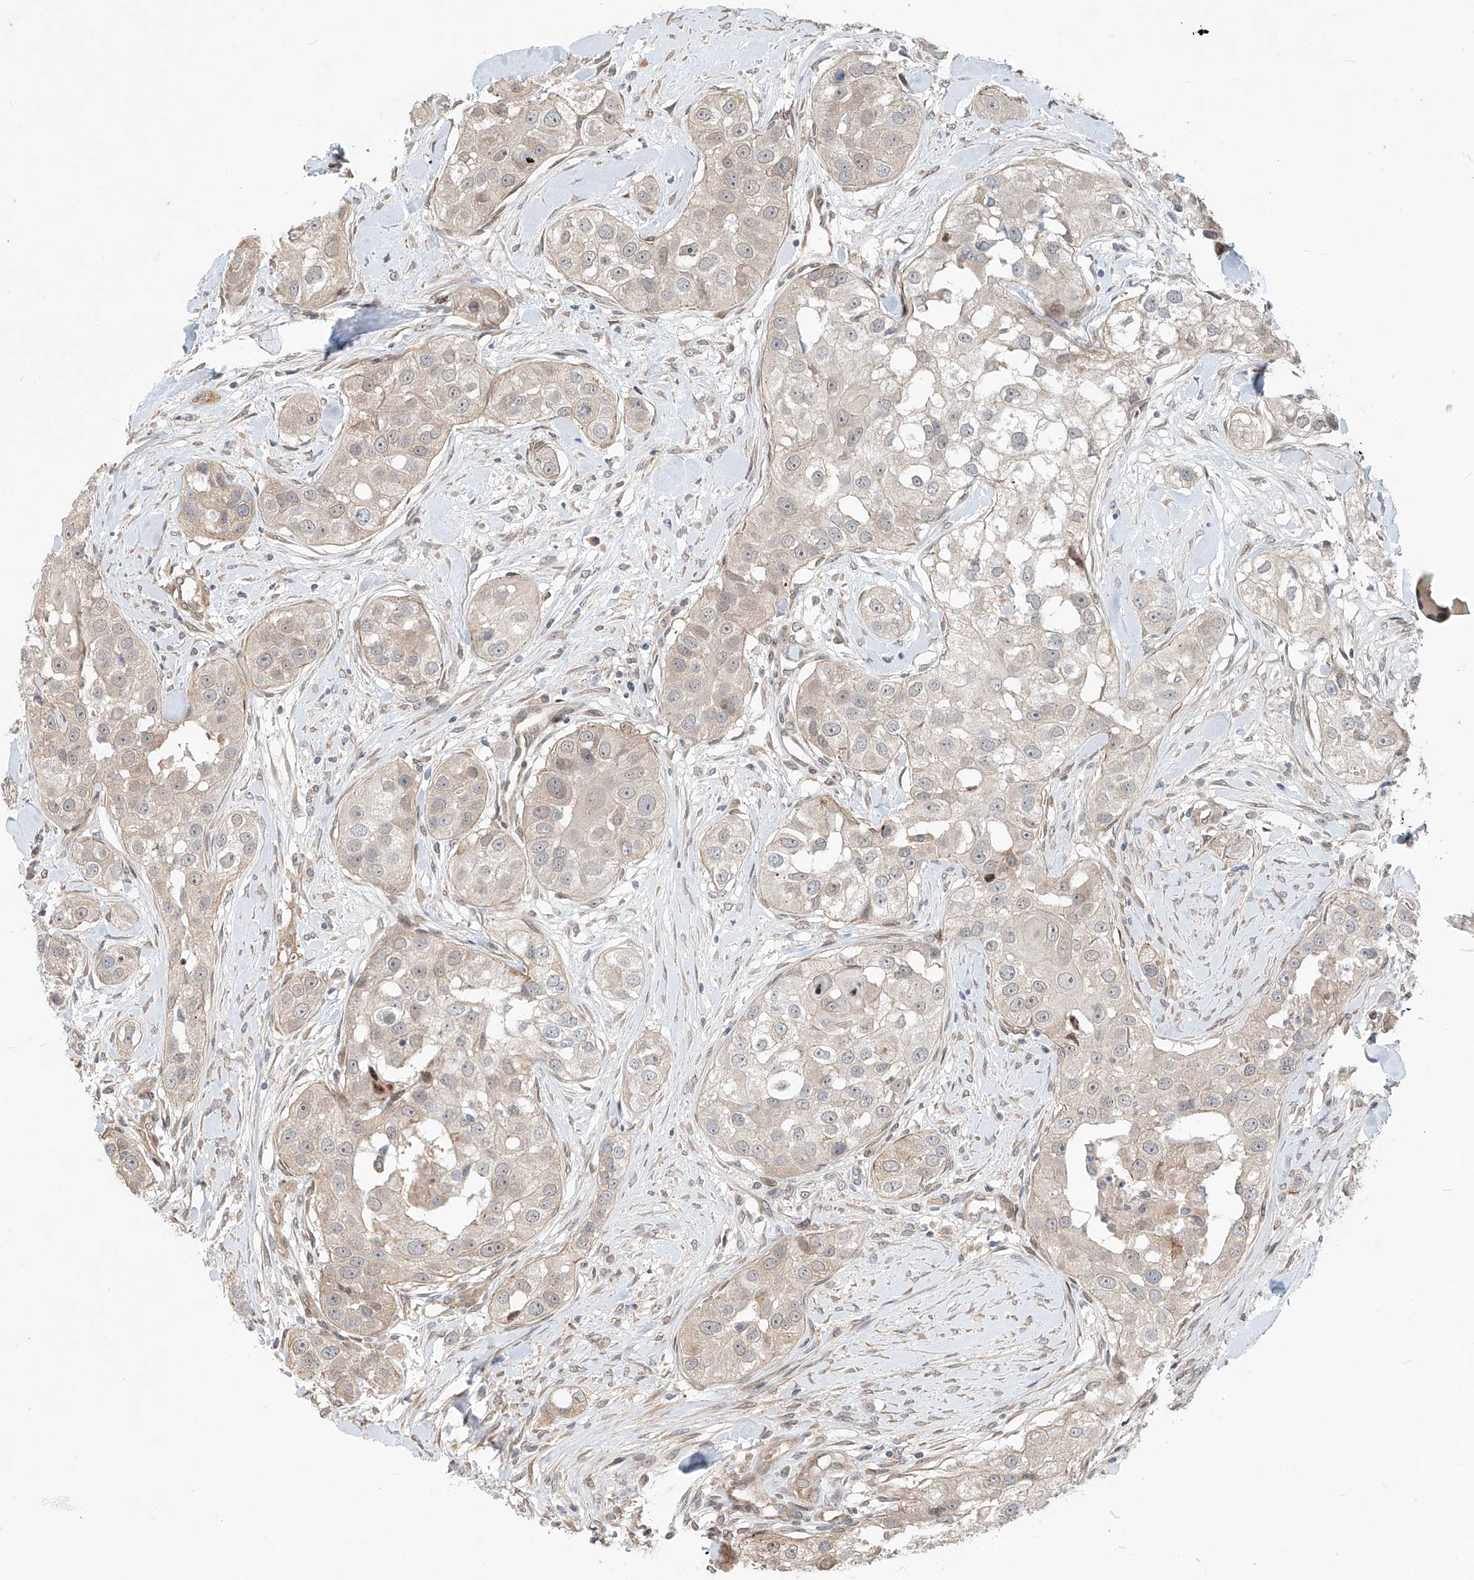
{"staining": {"intensity": "negative", "quantity": "none", "location": "none"}, "tissue": "head and neck cancer", "cell_type": "Tumor cells", "image_type": "cancer", "snomed": [{"axis": "morphology", "description": "Normal tissue, NOS"}, {"axis": "morphology", "description": "Squamous cell carcinoma, NOS"}, {"axis": "topography", "description": "Skeletal muscle"}, {"axis": "topography", "description": "Head-Neck"}], "caption": "High magnification brightfield microscopy of squamous cell carcinoma (head and neck) stained with DAB (brown) and counterstained with hematoxylin (blue): tumor cells show no significant staining.", "gene": "SASH1", "patient": {"sex": "male", "age": 51}}